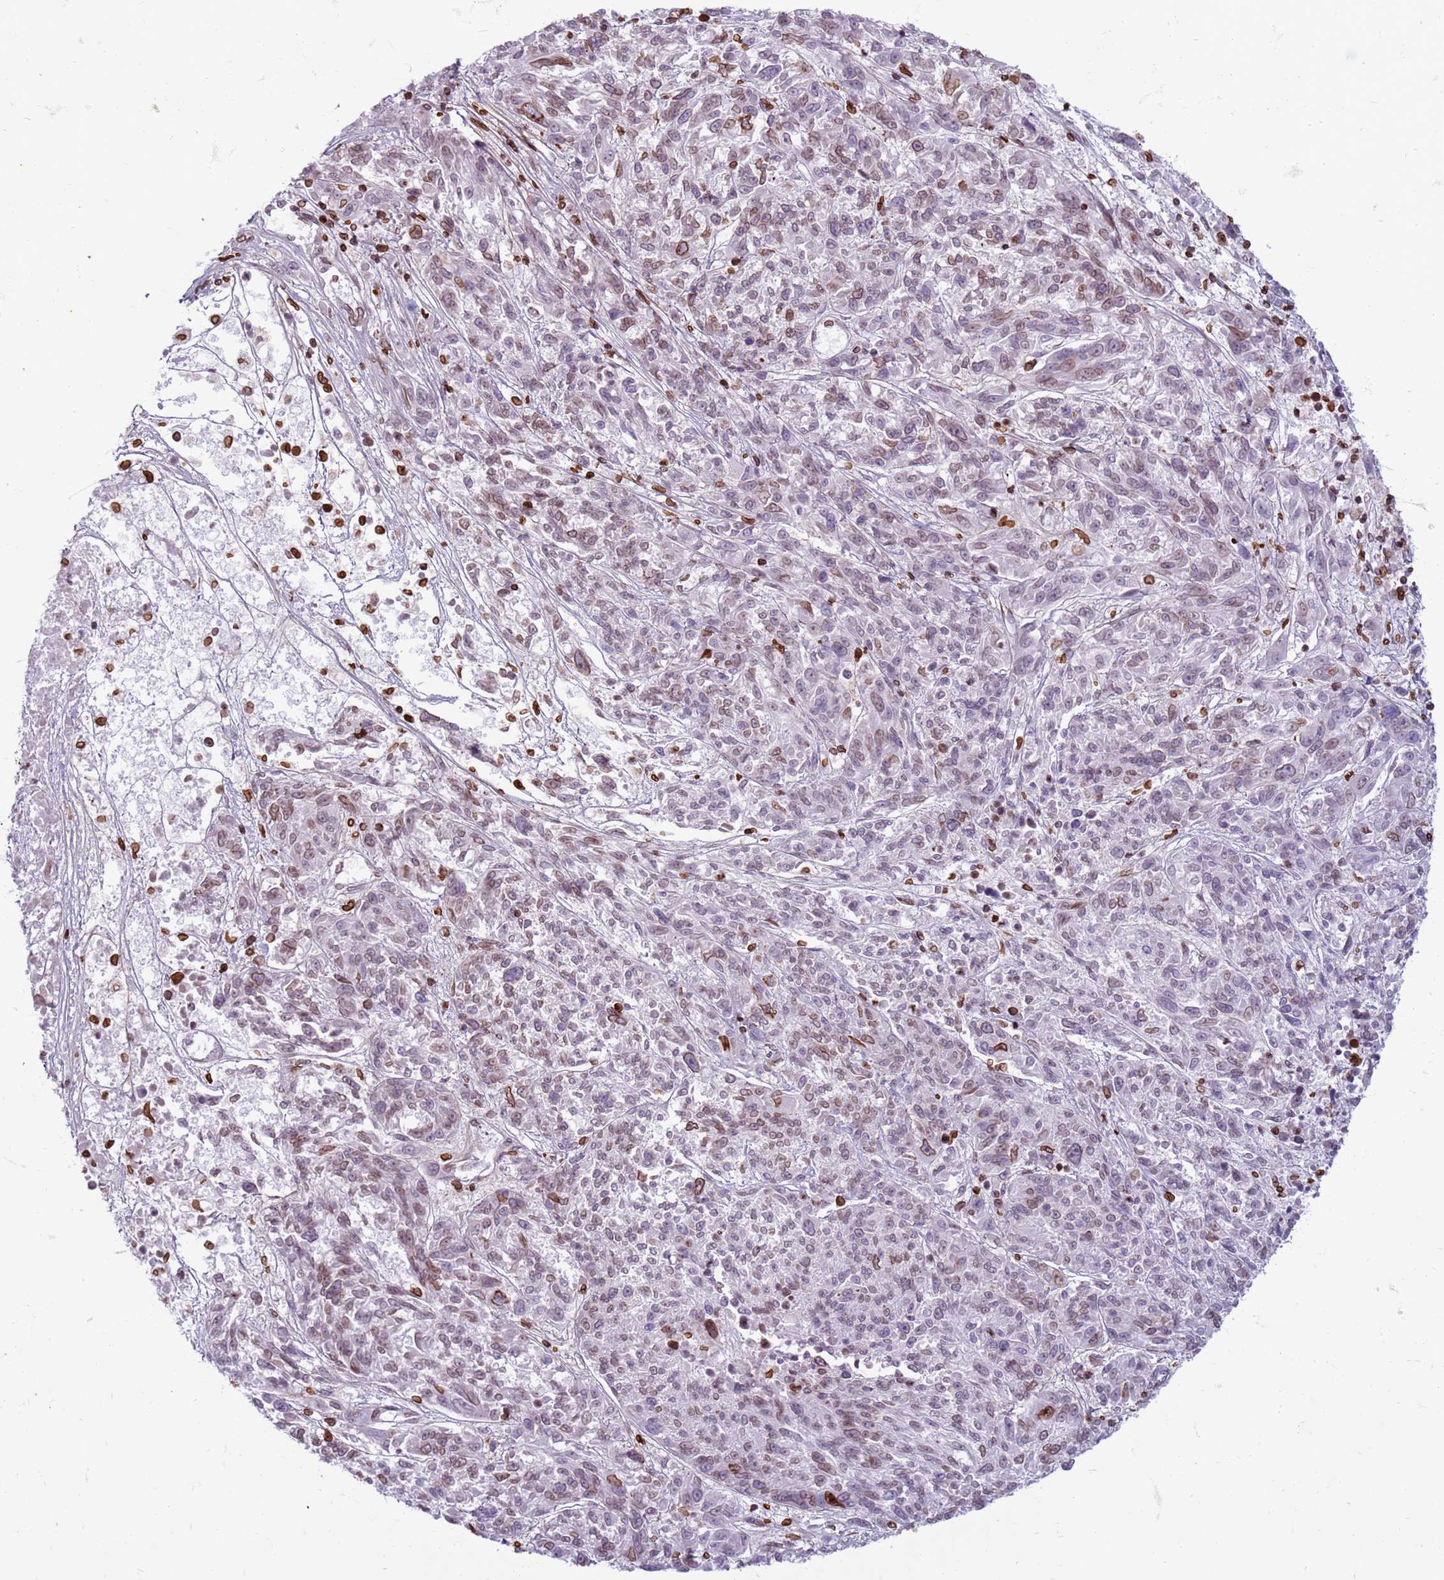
{"staining": {"intensity": "moderate", "quantity": "<25%", "location": "cytoplasmic/membranous,nuclear"}, "tissue": "melanoma", "cell_type": "Tumor cells", "image_type": "cancer", "snomed": [{"axis": "morphology", "description": "Malignant melanoma, NOS"}, {"axis": "topography", "description": "Skin"}], "caption": "Brown immunohistochemical staining in malignant melanoma reveals moderate cytoplasmic/membranous and nuclear staining in approximately <25% of tumor cells.", "gene": "METTL25B", "patient": {"sex": "male", "age": 53}}